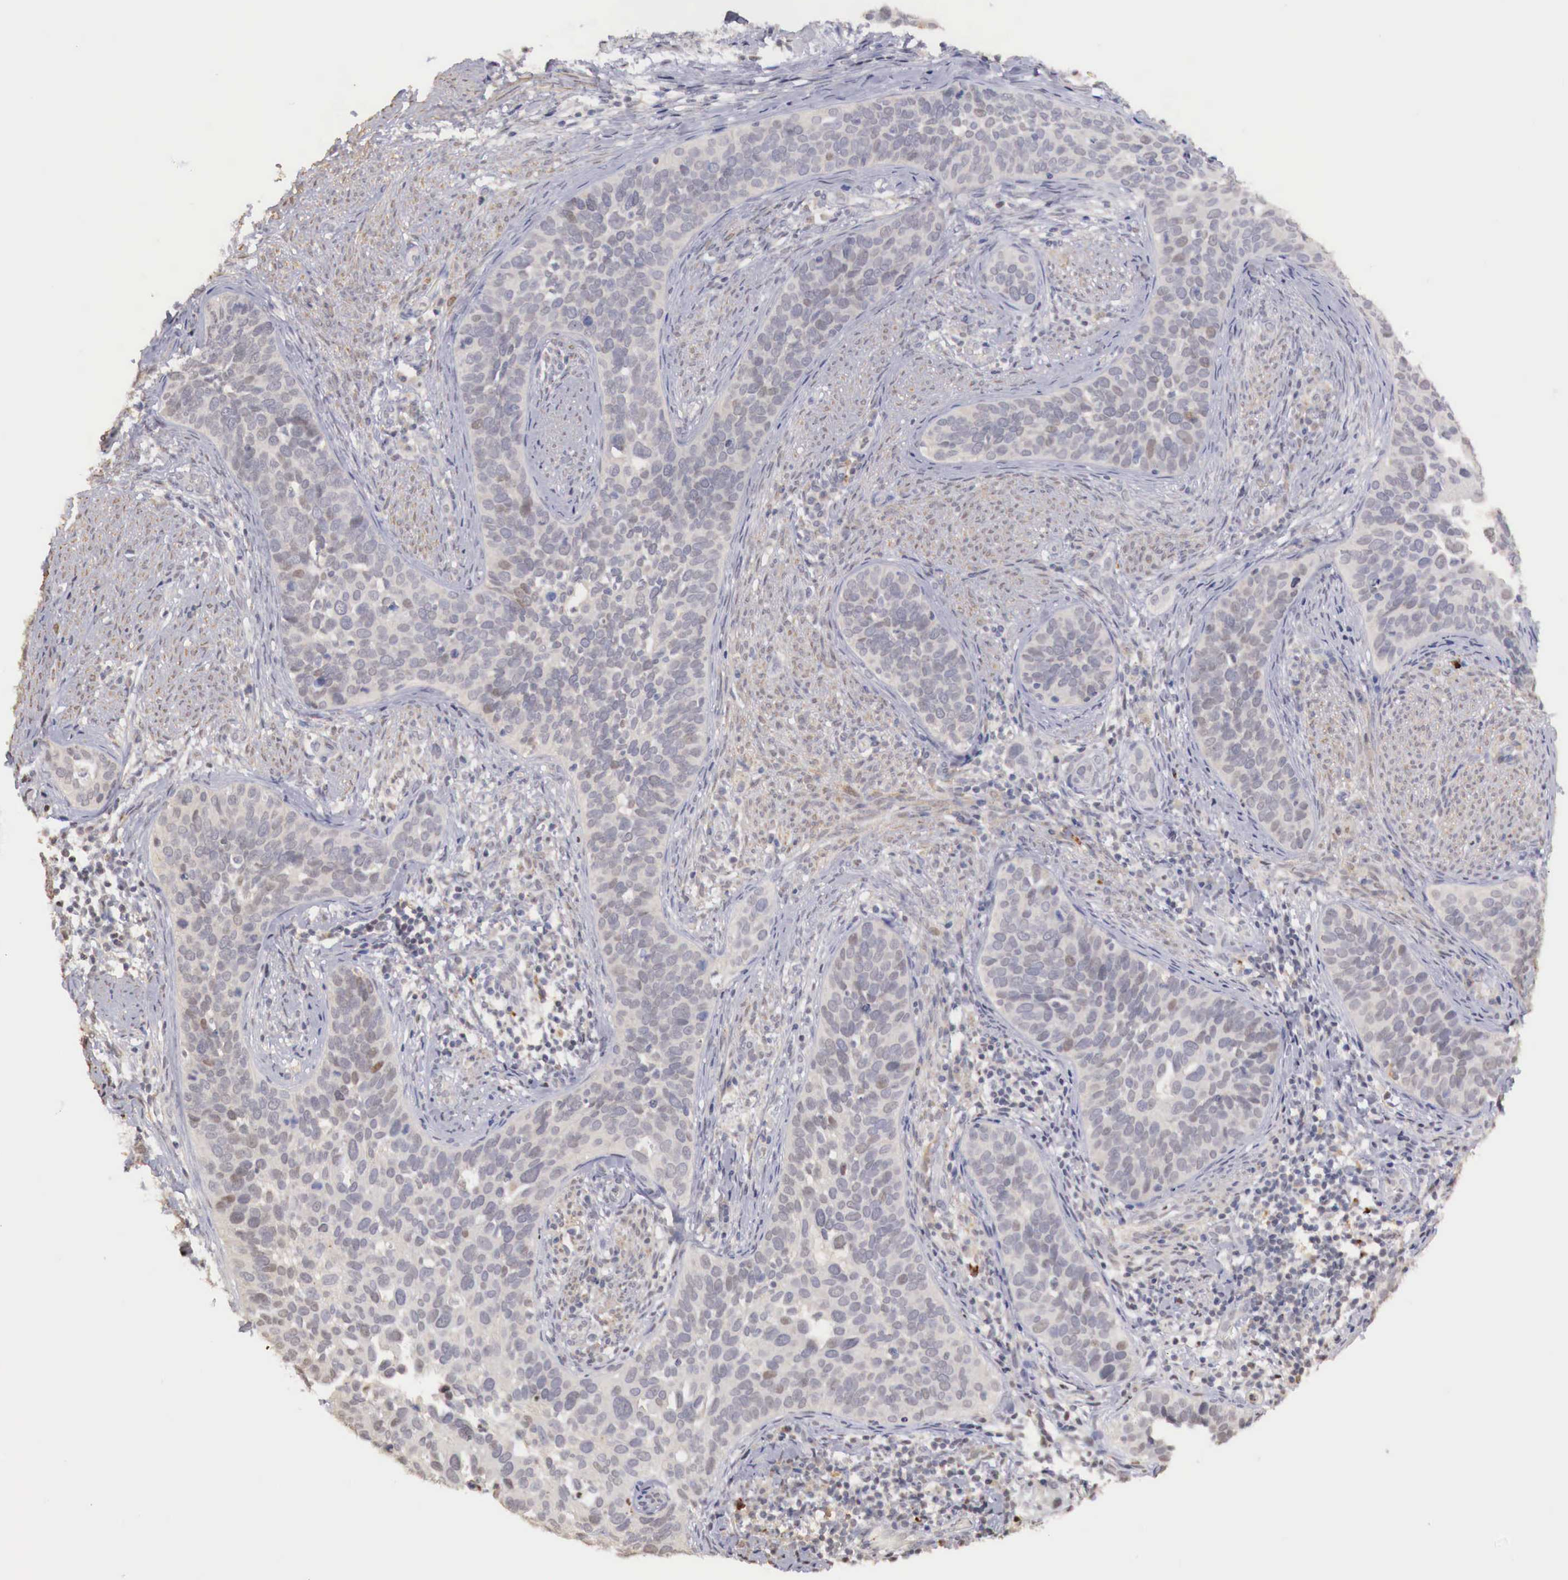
{"staining": {"intensity": "weak", "quantity": ">75%", "location": "cytoplasmic/membranous"}, "tissue": "cervical cancer", "cell_type": "Tumor cells", "image_type": "cancer", "snomed": [{"axis": "morphology", "description": "Squamous cell carcinoma, NOS"}, {"axis": "topography", "description": "Cervix"}], "caption": "Cervical cancer (squamous cell carcinoma) tissue reveals weak cytoplasmic/membranous staining in about >75% of tumor cells, visualized by immunohistochemistry.", "gene": "TBC1D9", "patient": {"sex": "female", "age": 31}}